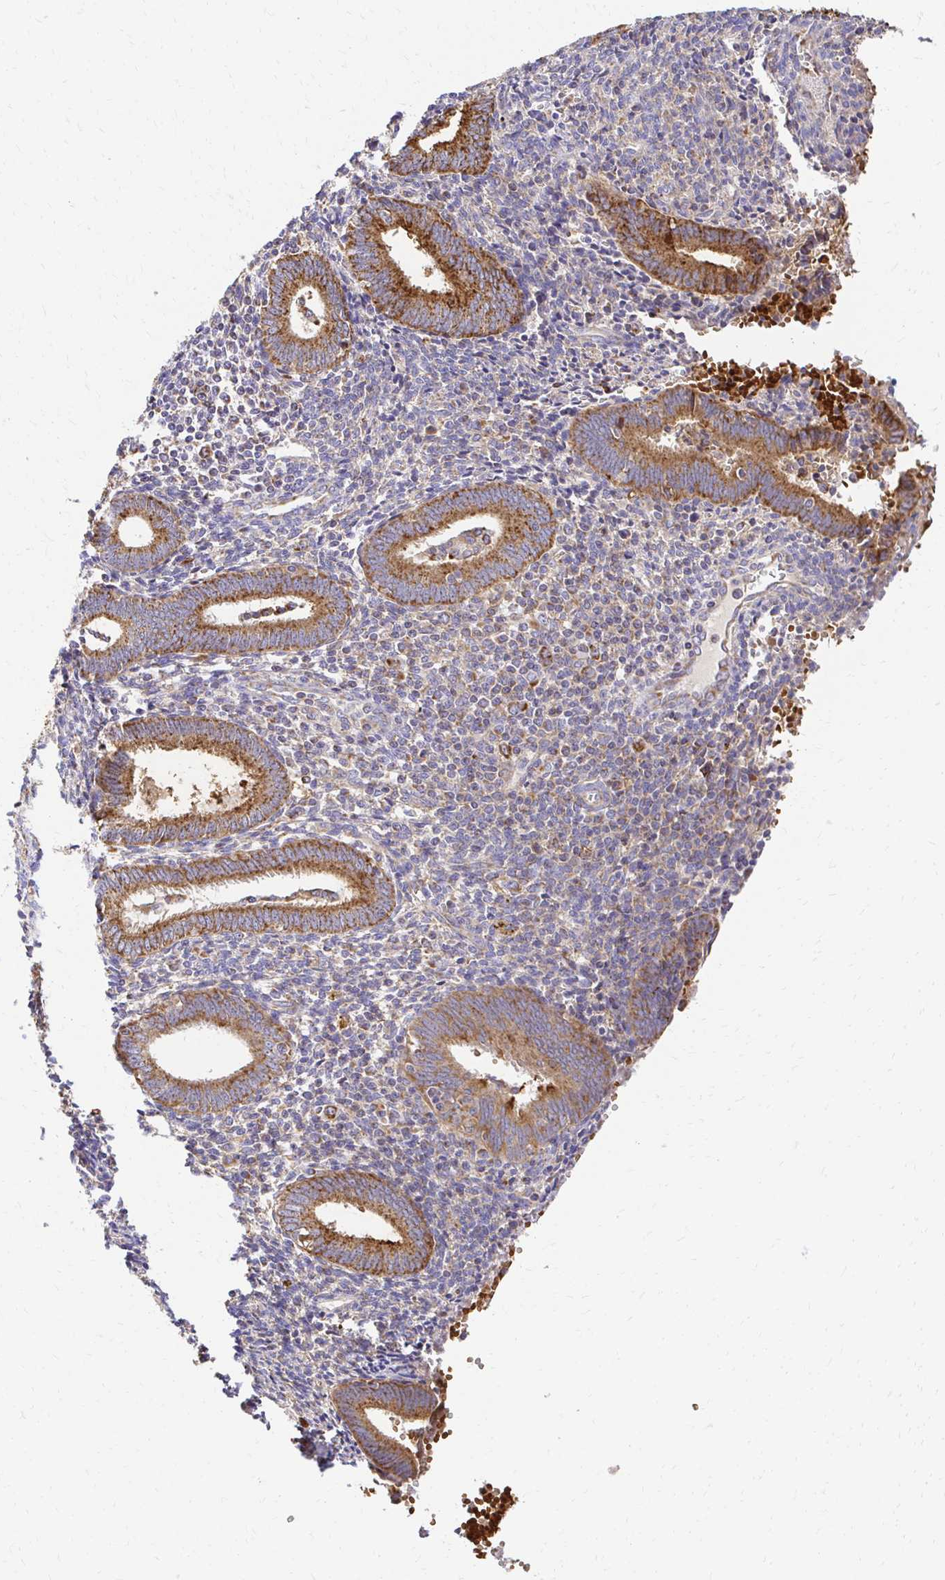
{"staining": {"intensity": "moderate", "quantity": "<25%", "location": "cytoplasmic/membranous"}, "tissue": "endometrium", "cell_type": "Cells in endometrial stroma", "image_type": "normal", "snomed": [{"axis": "morphology", "description": "Normal tissue, NOS"}, {"axis": "topography", "description": "Endometrium"}], "caption": "This photomicrograph reveals unremarkable endometrium stained with IHC to label a protein in brown. The cytoplasmic/membranous of cells in endometrial stroma show moderate positivity for the protein. Nuclei are counter-stained blue.", "gene": "MRPL13", "patient": {"sex": "female", "age": 41}}